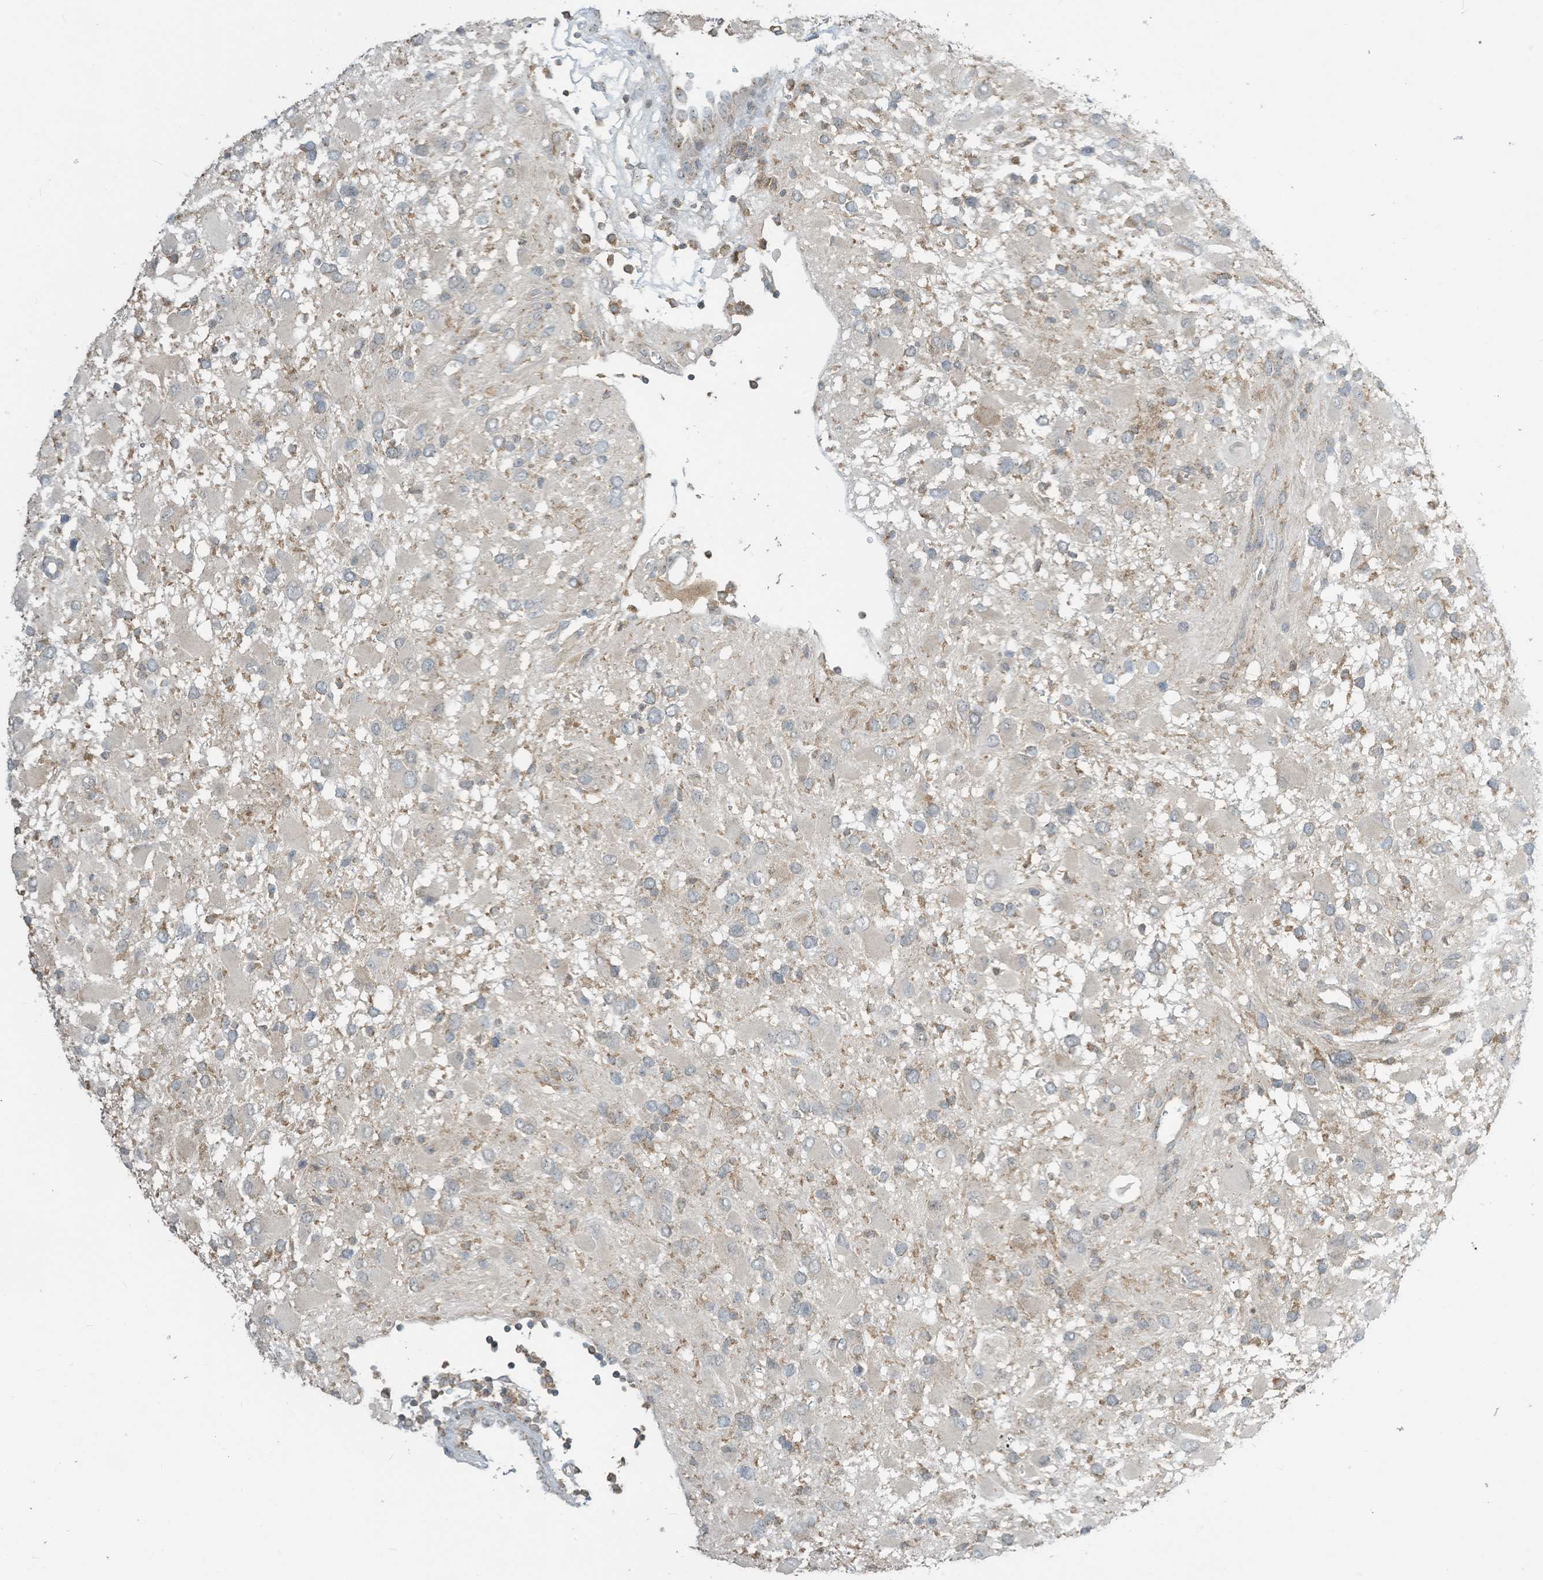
{"staining": {"intensity": "negative", "quantity": "none", "location": "none"}, "tissue": "glioma", "cell_type": "Tumor cells", "image_type": "cancer", "snomed": [{"axis": "morphology", "description": "Glioma, malignant, High grade"}, {"axis": "topography", "description": "Brain"}], "caption": "Photomicrograph shows no significant protein staining in tumor cells of glioma. Nuclei are stained in blue.", "gene": "PARVG", "patient": {"sex": "male", "age": 53}}